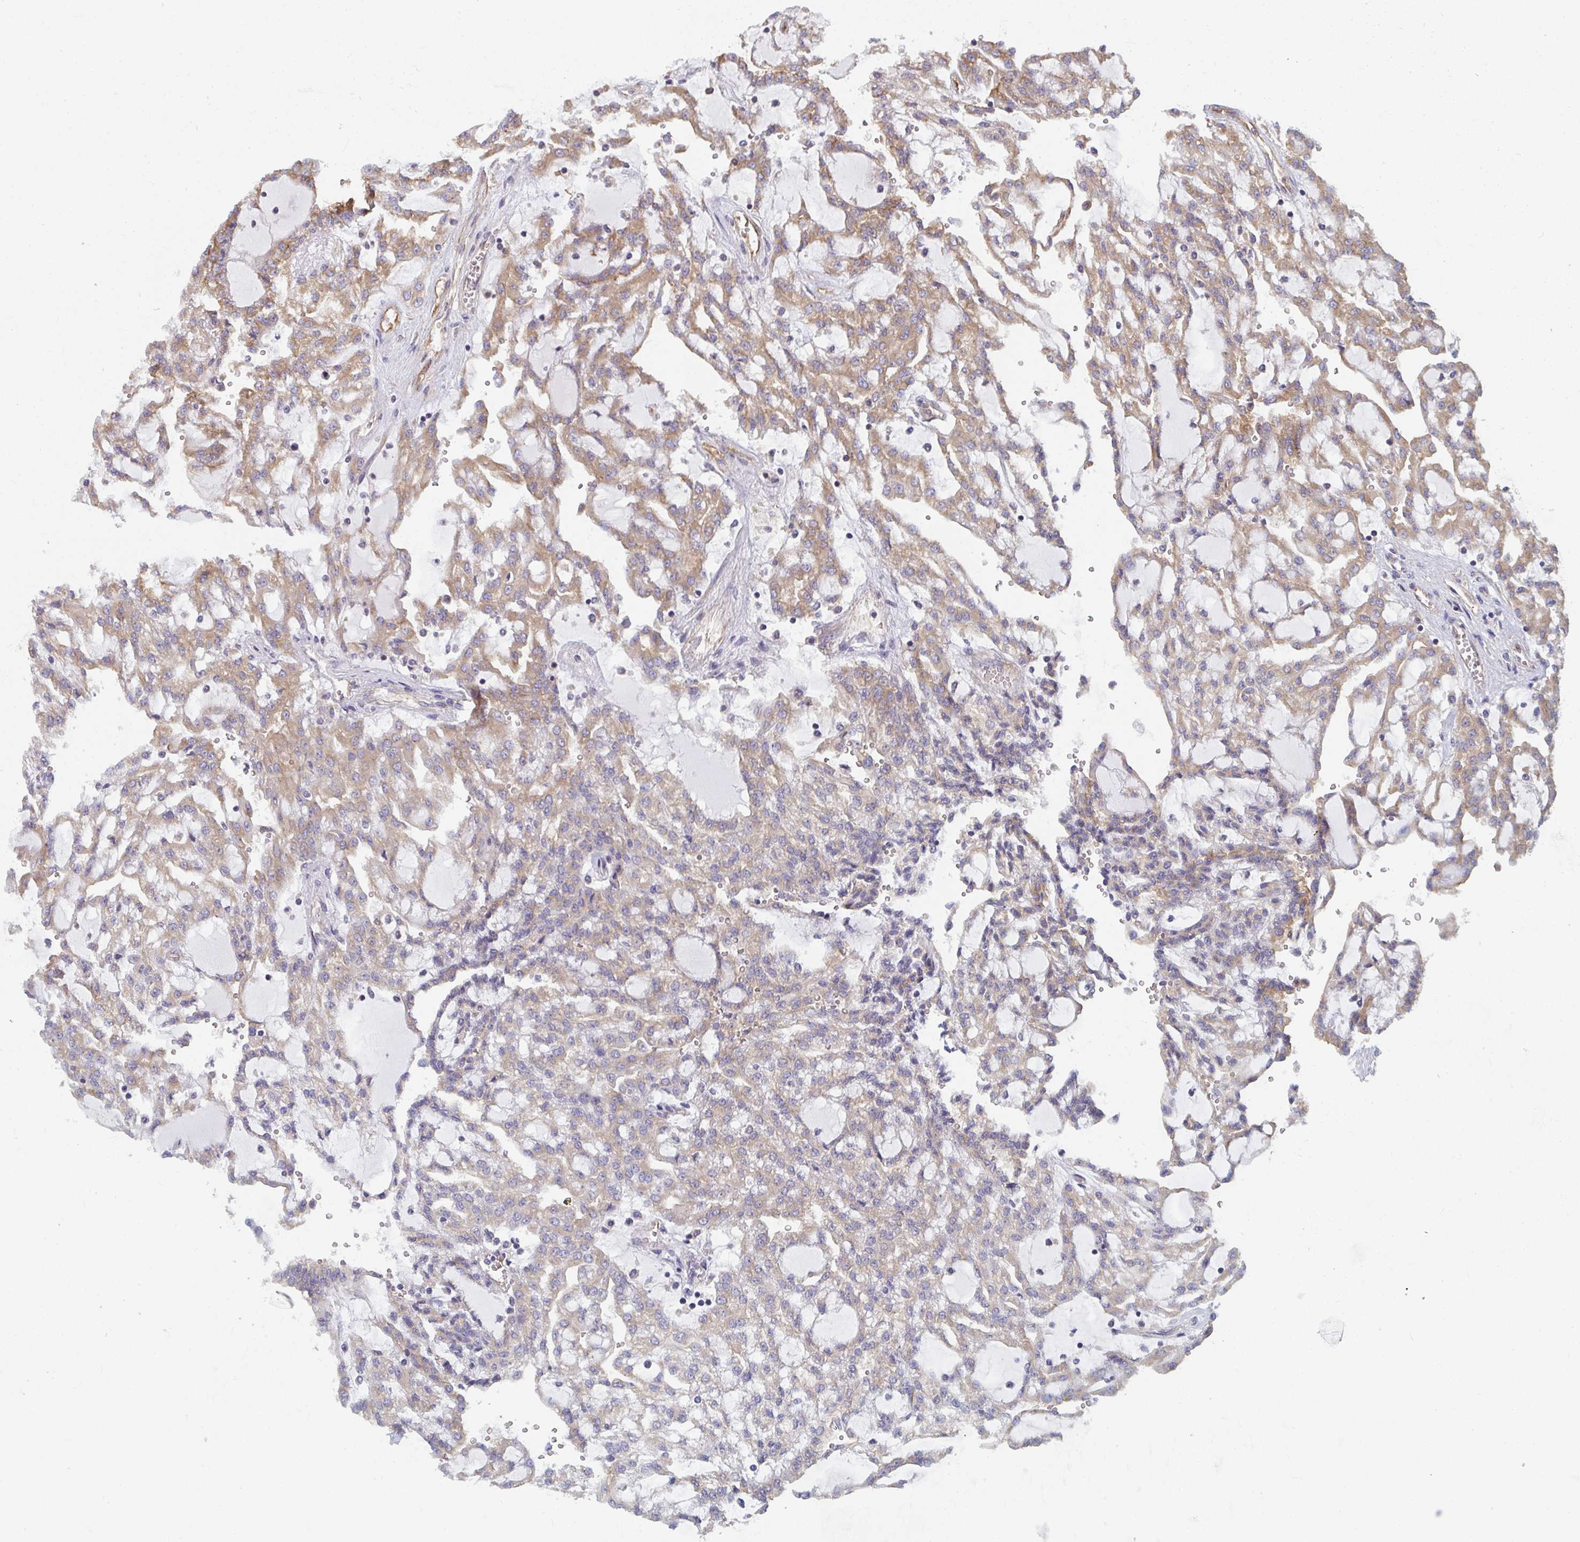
{"staining": {"intensity": "weak", "quantity": ">75%", "location": "cytoplasmic/membranous"}, "tissue": "renal cancer", "cell_type": "Tumor cells", "image_type": "cancer", "snomed": [{"axis": "morphology", "description": "Adenocarcinoma, NOS"}, {"axis": "topography", "description": "Kidney"}], "caption": "Renal cancer (adenocarcinoma) was stained to show a protein in brown. There is low levels of weak cytoplasmic/membranous staining in about >75% of tumor cells.", "gene": "DYNC1I2", "patient": {"sex": "male", "age": 63}}